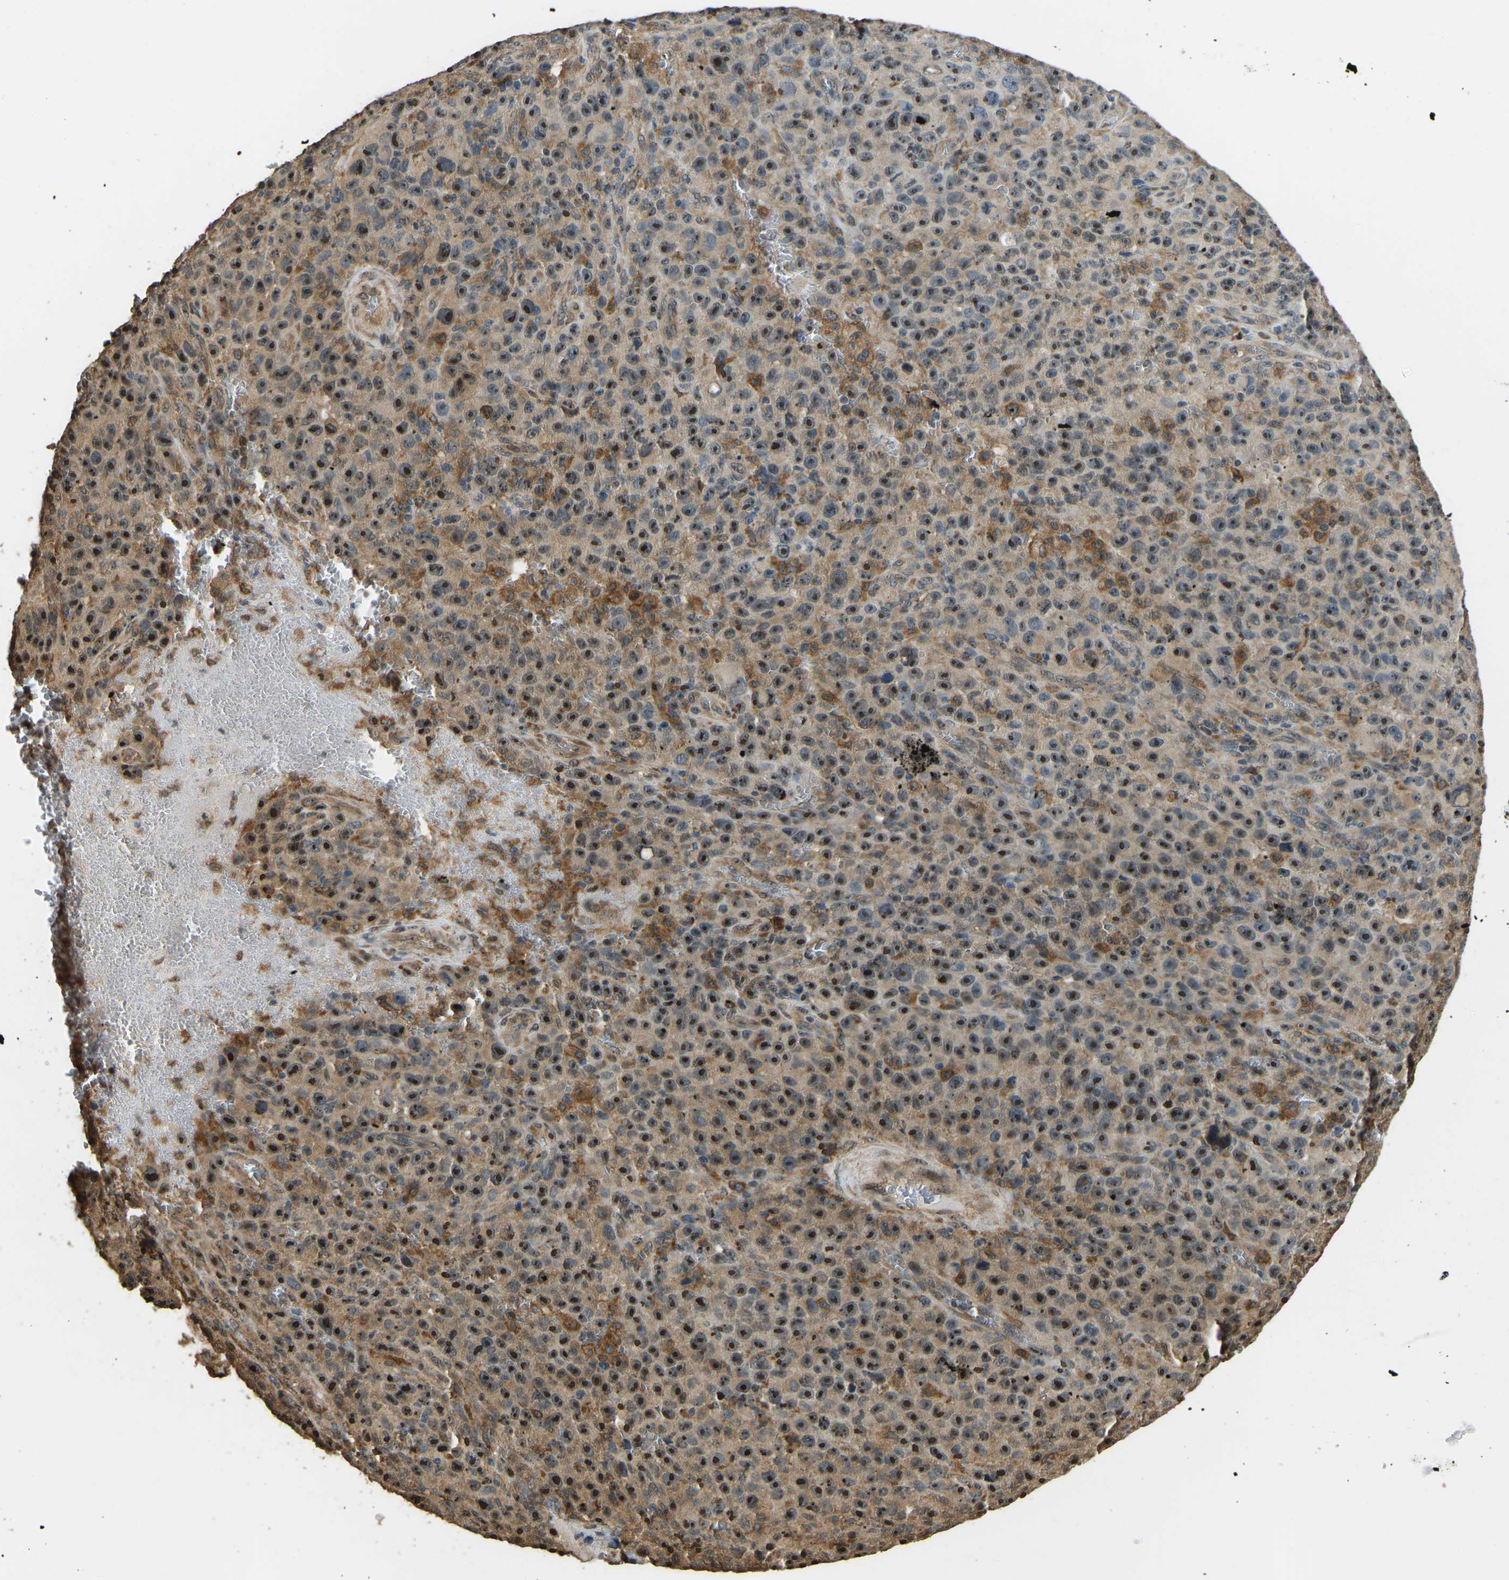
{"staining": {"intensity": "strong", "quantity": ">75%", "location": "nuclear"}, "tissue": "melanoma", "cell_type": "Tumor cells", "image_type": "cancer", "snomed": [{"axis": "morphology", "description": "Malignant melanoma, NOS"}, {"axis": "topography", "description": "Skin"}], "caption": "IHC (DAB (3,3'-diaminobenzidine)) staining of human malignant melanoma reveals strong nuclear protein staining in about >75% of tumor cells.", "gene": "OS9", "patient": {"sex": "female", "age": 82}}